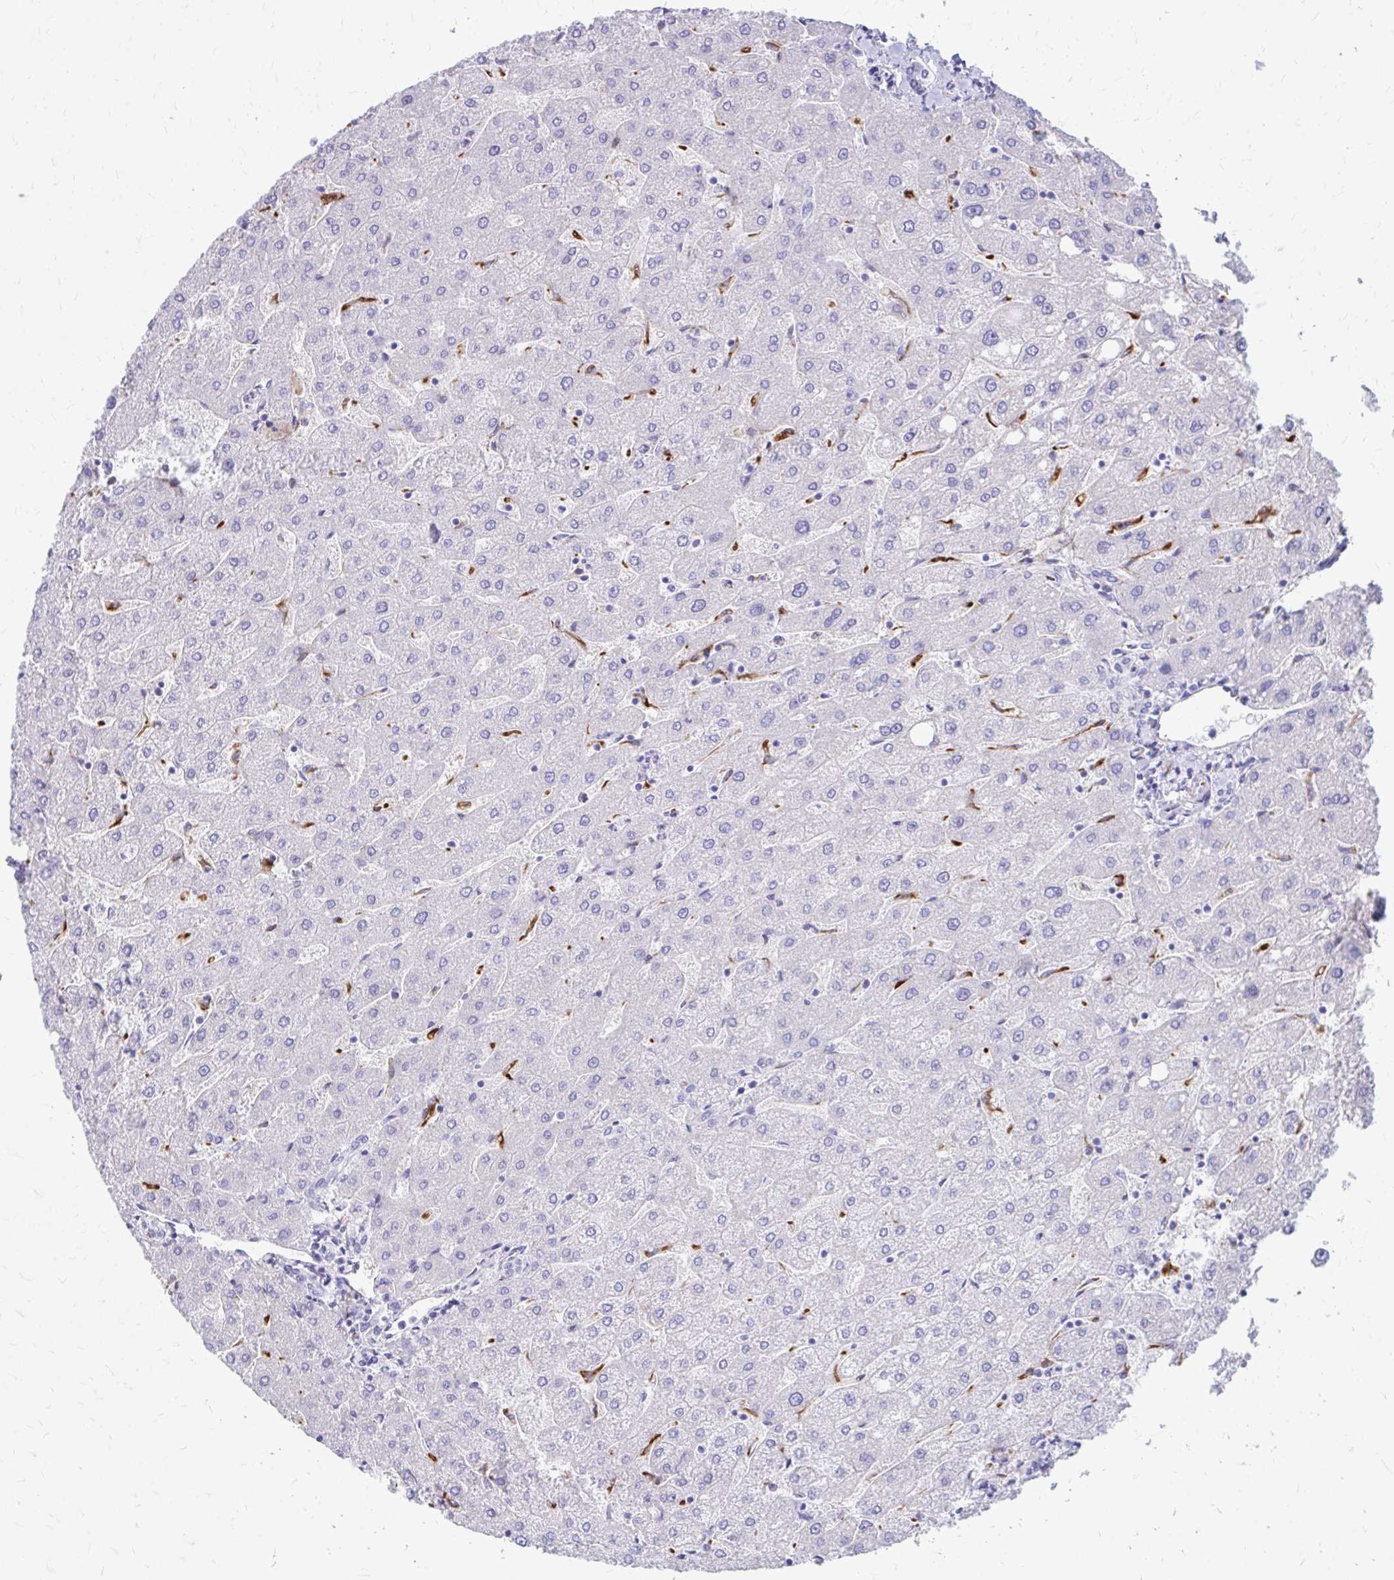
{"staining": {"intensity": "negative", "quantity": "none", "location": "none"}, "tissue": "liver", "cell_type": "Cholangiocytes", "image_type": "normal", "snomed": [{"axis": "morphology", "description": "Normal tissue, NOS"}, {"axis": "topography", "description": "Liver"}], "caption": "Protein analysis of normal liver reveals no significant staining in cholangiocytes.", "gene": "ZNF699", "patient": {"sex": "male", "age": 67}}